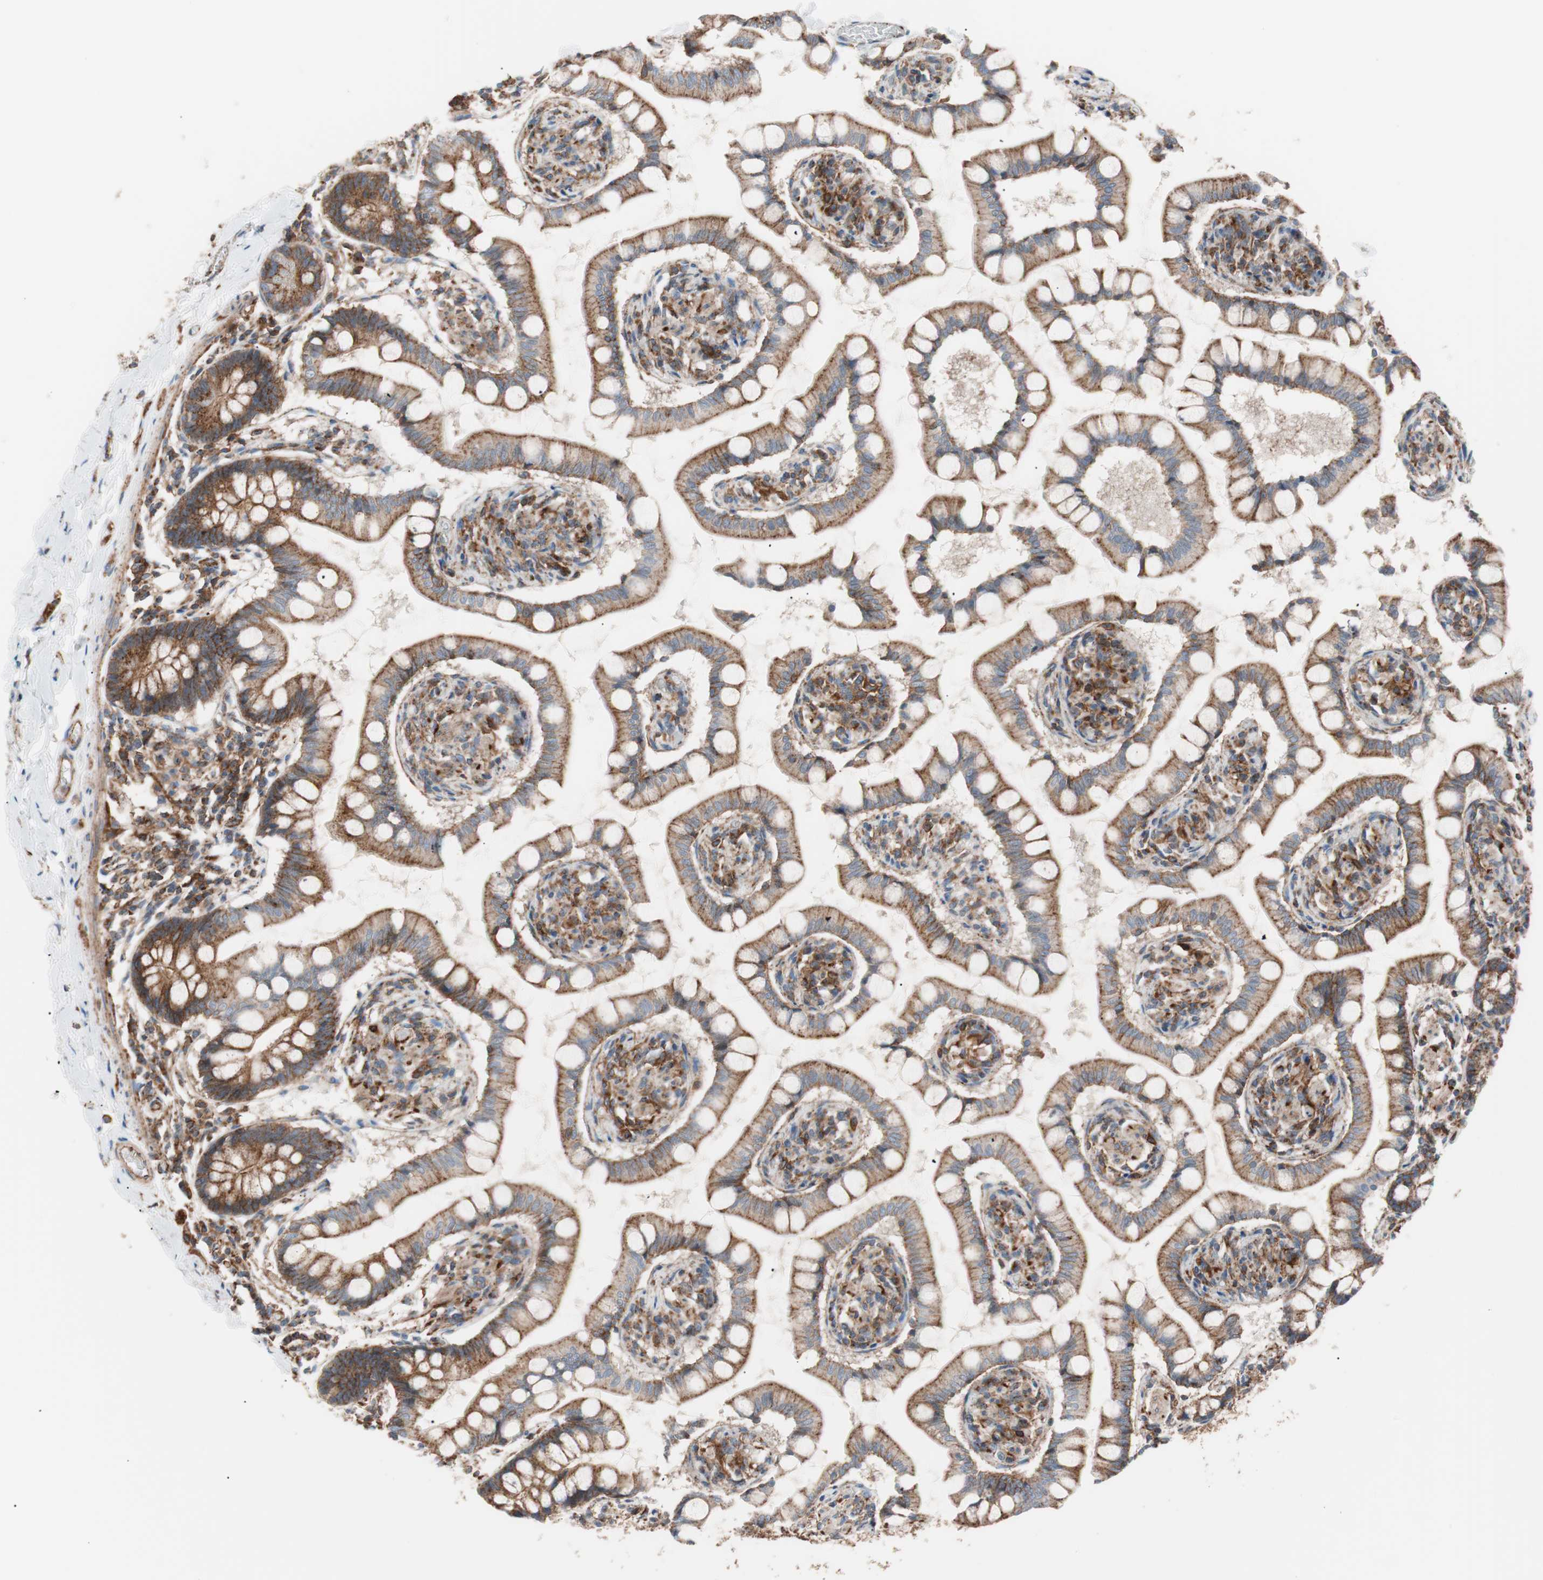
{"staining": {"intensity": "strong", "quantity": ">75%", "location": "cytoplasmic/membranous"}, "tissue": "small intestine", "cell_type": "Glandular cells", "image_type": "normal", "snomed": [{"axis": "morphology", "description": "Normal tissue, NOS"}, {"axis": "topography", "description": "Small intestine"}], "caption": "A high-resolution photomicrograph shows immunohistochemistry staining of benign small intestine, which displays strong cytoplasmic/membranous positivity in approximately >75% of glandular cells. (DAB = brown stain, brightfield microscopy at high magnification).", "gene": "FLOT2", "patient": {"sex": "male", "age": 41}}